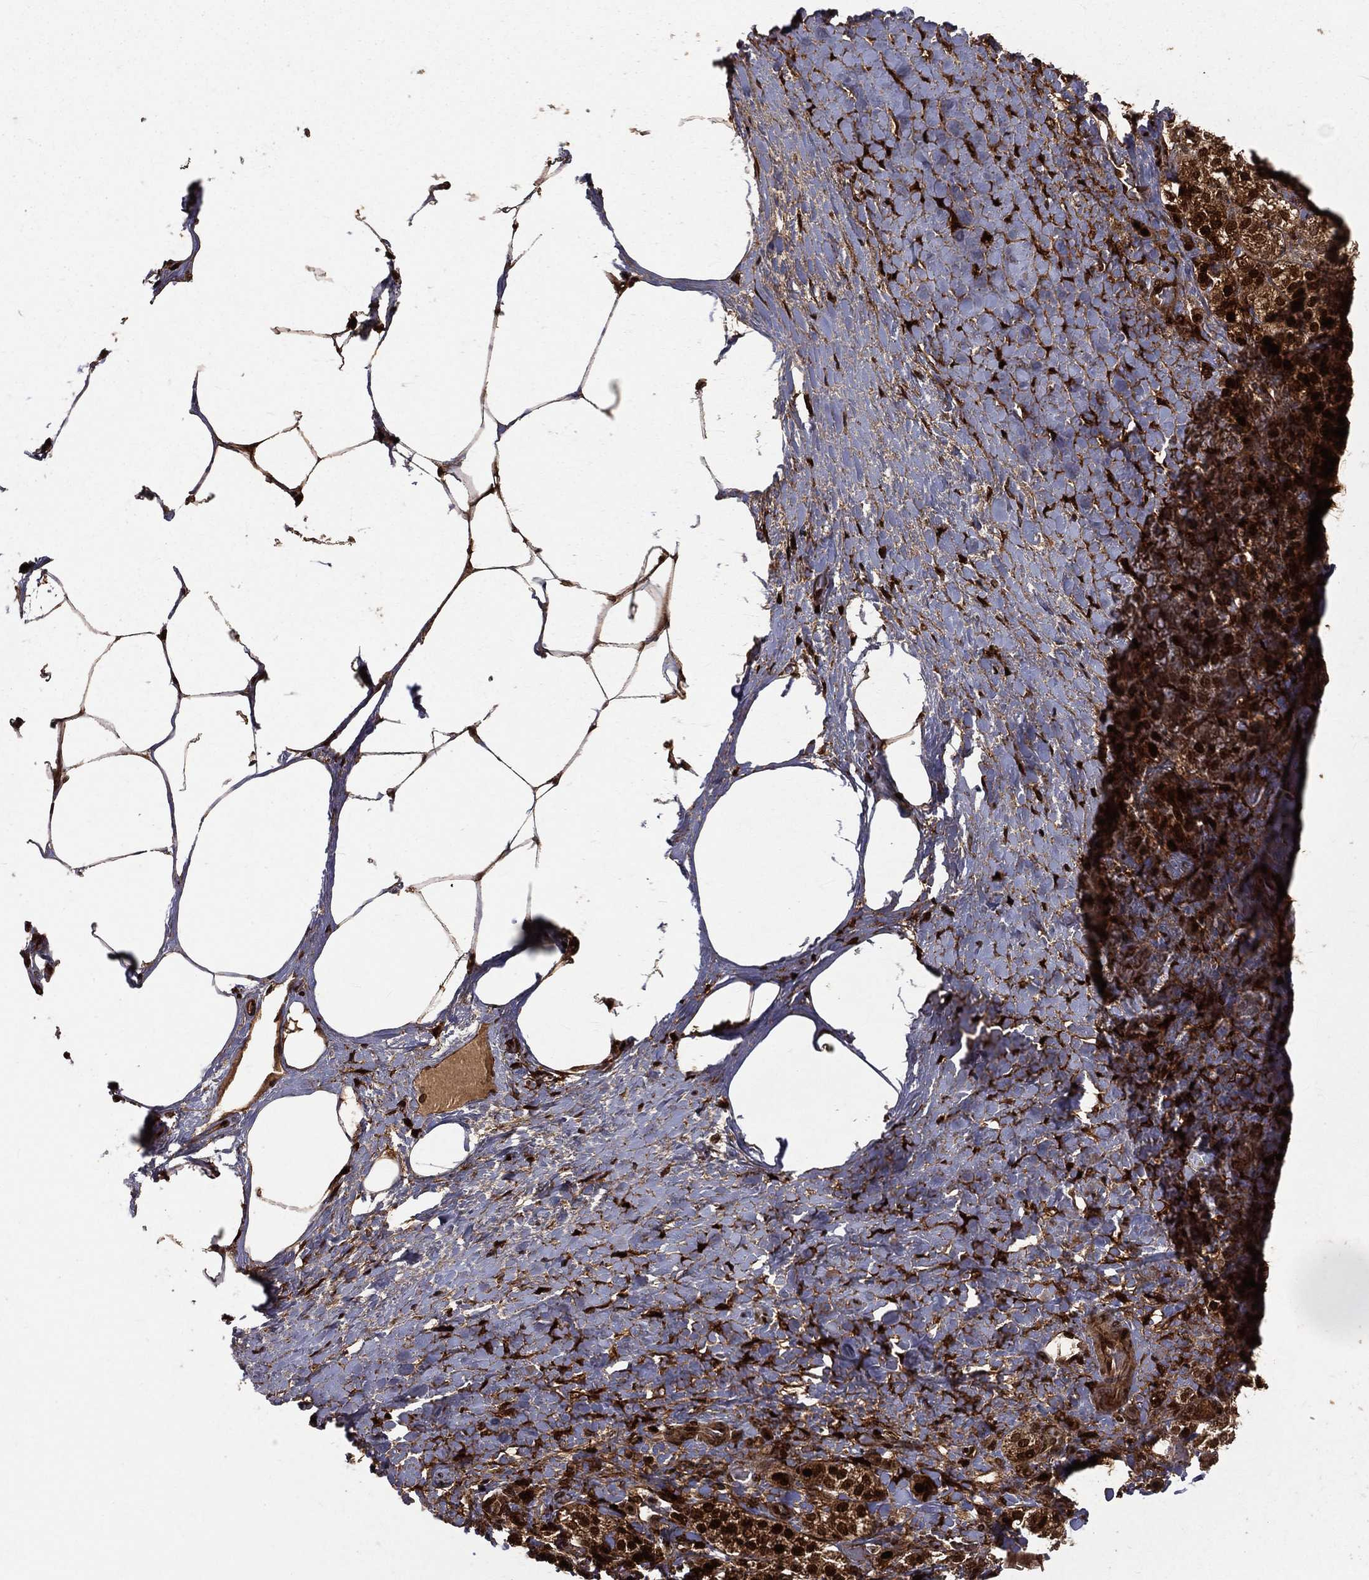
{"staining": {"intensity": "strong", "quantity": ">75%", "location": "cytoplasmic/membranous,nuclear"}, "tissue": "adrenal gland", "cell_type": "Glandular cells", "image_type": "normal", "snomed": [{"axis": "morphology", "description": "Normal tissue, NOS"}, {"axis": "topography", "description": "Adrenal gland"}], "caption": "IHC image of normal adrenal gland stained for a protein (brown), which displays high levels of strong cytoplasmic/membranous,nuclear expression in approximately >75% of glandular cells.", "gene": "MAPK1", "patient": {"sex": "male", "age": 57}}